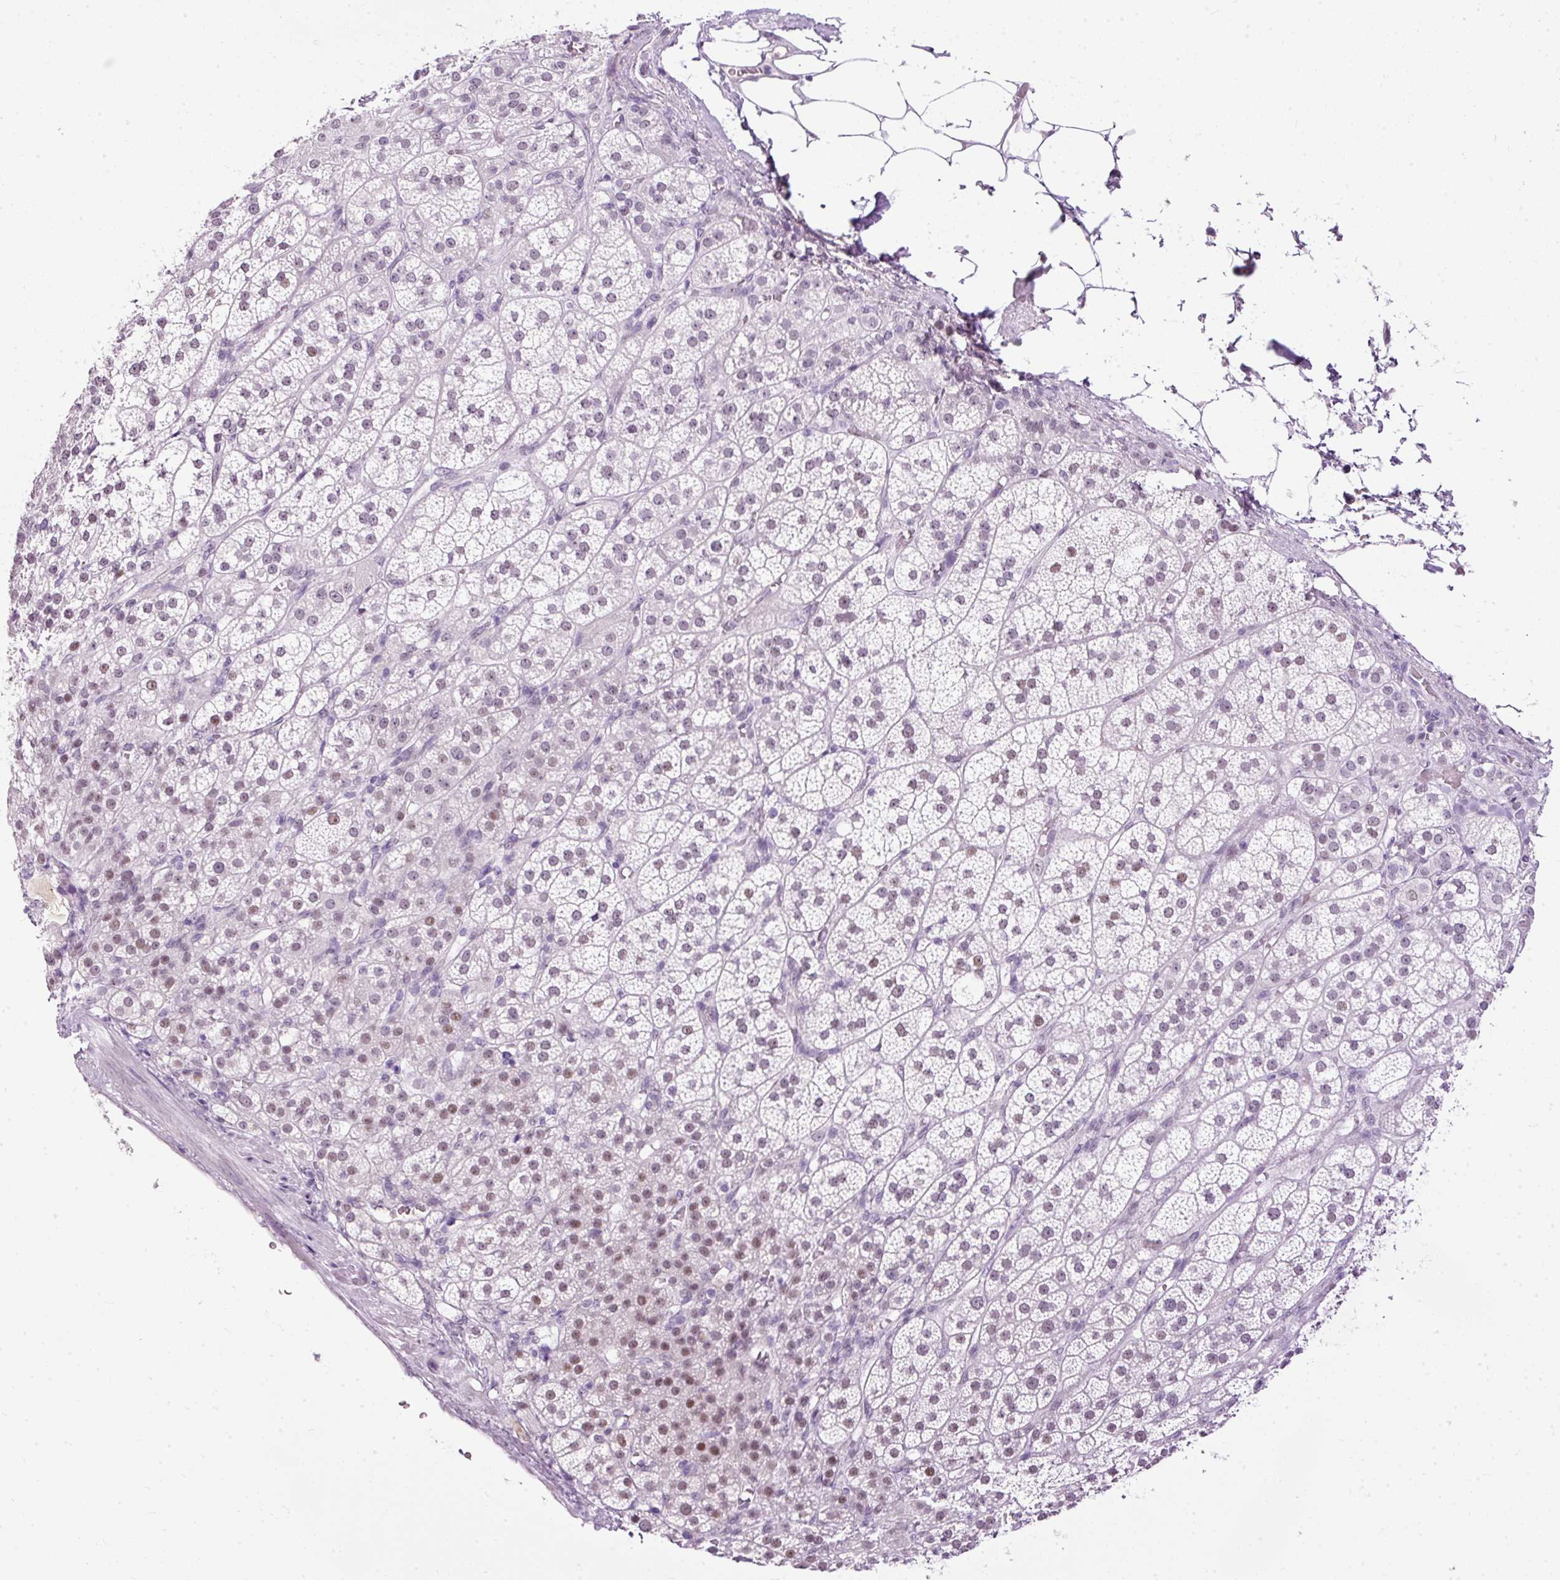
{"staining": {"intensity": "moderate", "quantity": "25%-75%", "location": "nuclear"}, "tissue": "adrenal gland", "cell_type": "Glandular cells", "image_type": "normal", "snomed": [{"axis": "morphology", "description": "Normal tissue, NOS"}, {"axis": "topography", "description": "Adrenal gland"}], "caption": "Adrenal gland stained for a protein exhibits moderate nuclear positivity in glandular cells.", "gene": "PDE6B", "patient": {"sex": "female", "age": 60}}